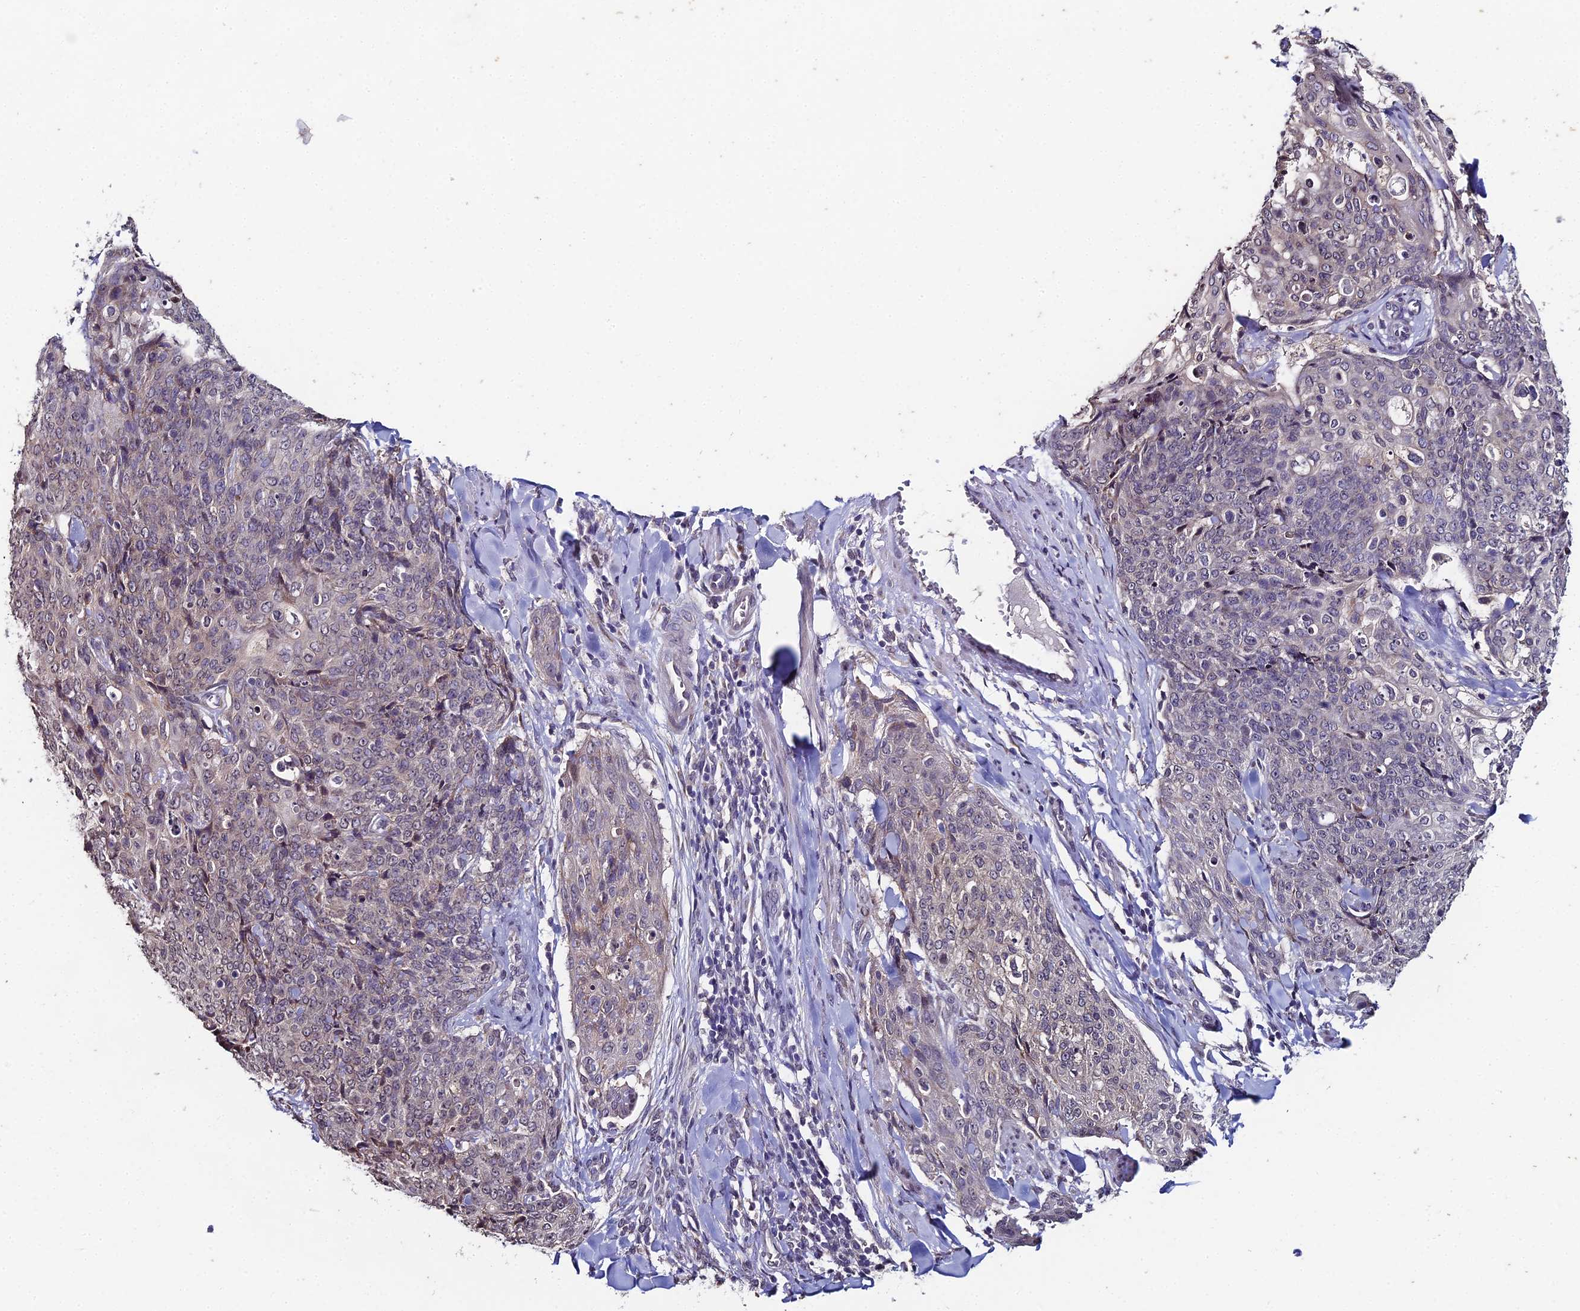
{"staining": {"intensity": "weak", "quantity": "<25%", "location": "cytoplasmic/membranous"}, "tissue": "skin cancer", "cell_type": "Tumor cells", "image_type": "cancer", "snomed": [{"axis": "morphology", "description": "Squamous cell carcinoma, NOS"}, {"axis": "topography", "description": "Skin"}, {"axis": "topography", "description": "Vulva"}], "caption": "The IHC image has no significant expression in tumor cells of squamous cell carcinoma (skin) tissue.", "gene": "PRR22", "patient": {"sex": "female", "age": 85}}